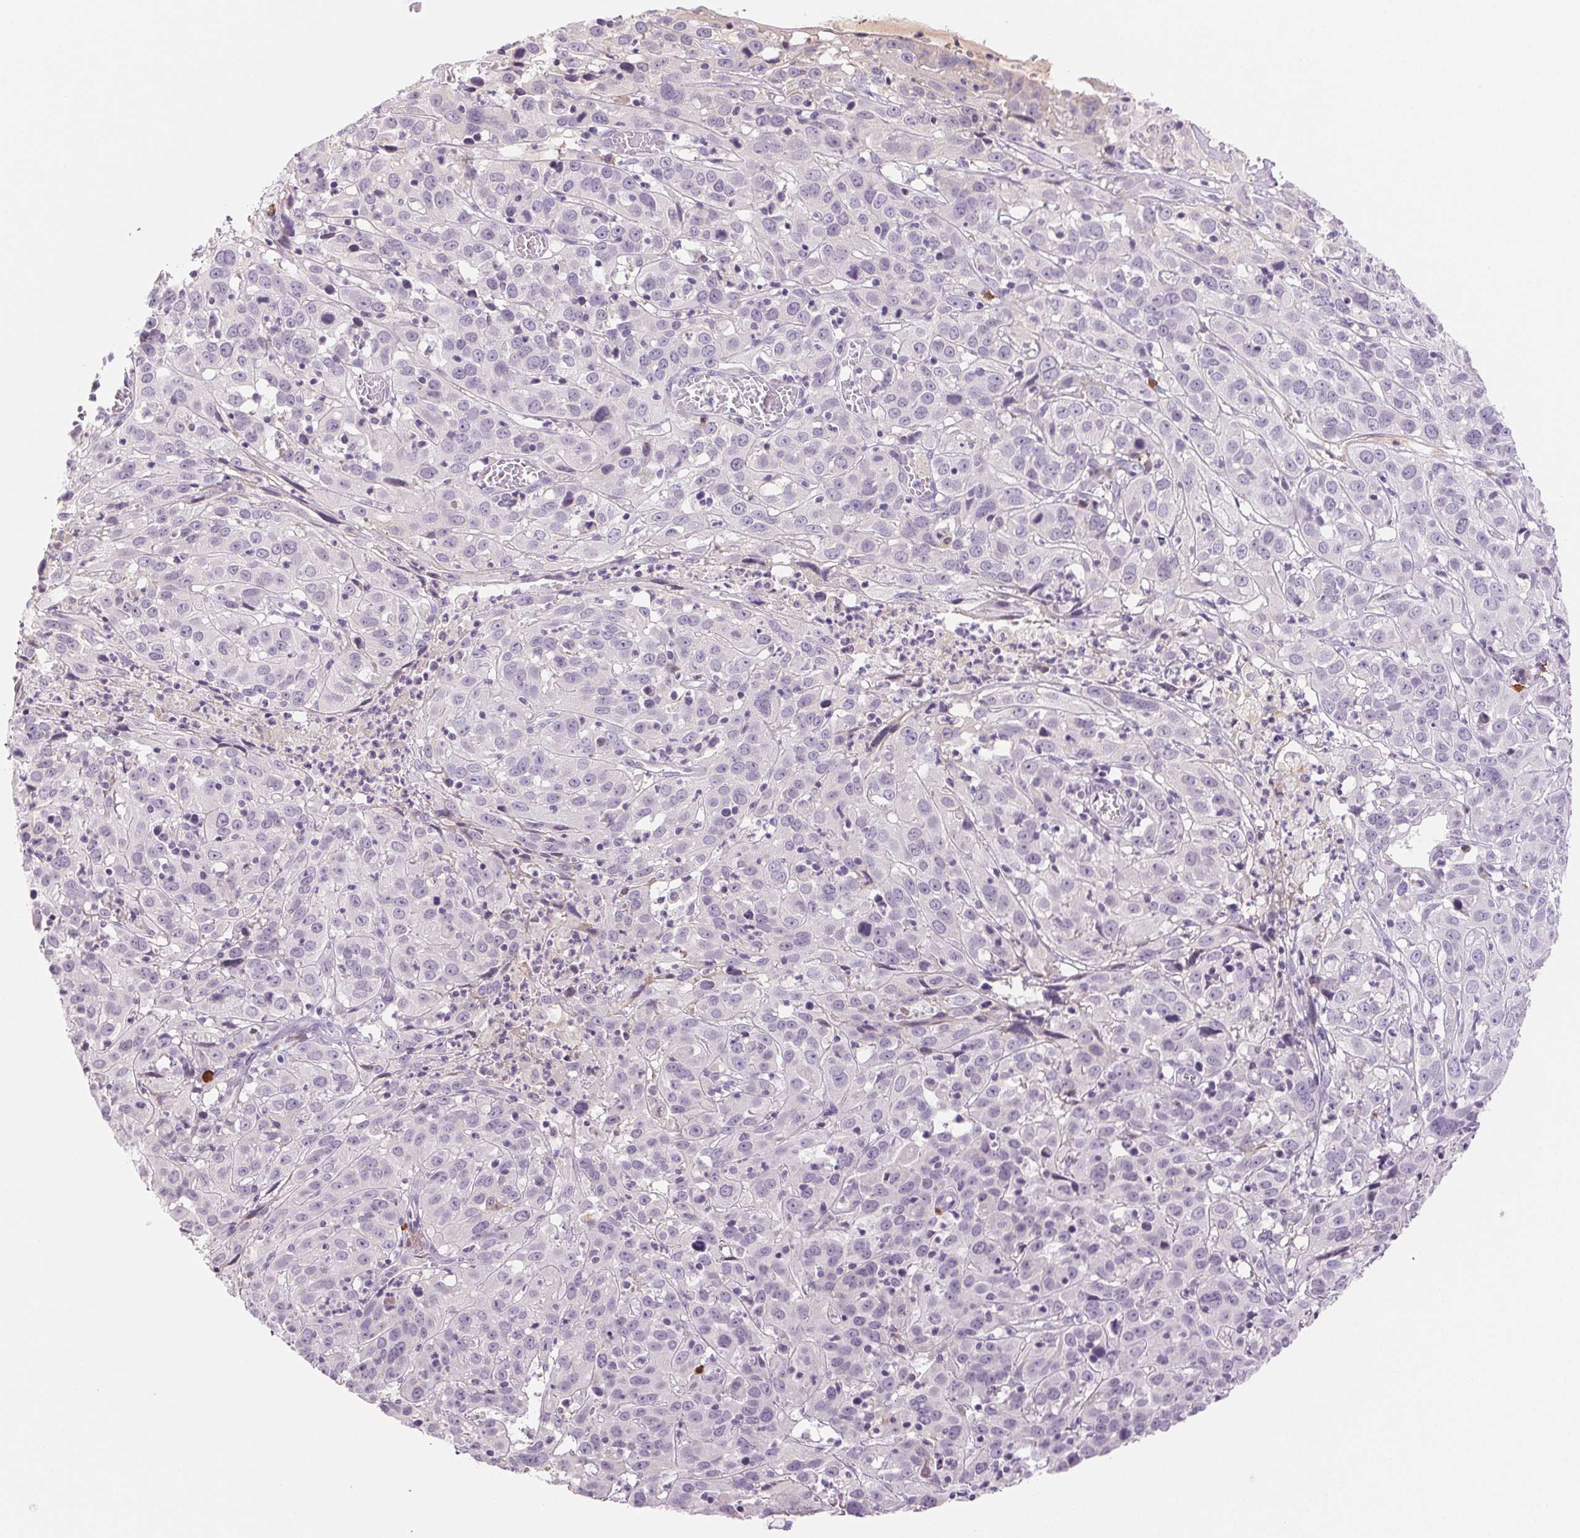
{"staining": {"intensity": "negative", "quantity": "none", "location": "none"}, "tissue": "cervical cancer", "cell_type": "Tumor cells", "image_type": "cancer", "snomed": [{"axis": "morphology", "description": "Squamous cell carcinoma, NOS"}, {"axis": "topography", "description": "Cervix"}], "caption": "The photomicrograph exhibits no significant staining in tumor cells of cervical cancer. (DAB (3,3'-diaminobenzidine) immunohistochemistry (IHC), high magnification).", "gene": "IFIT1B", "patient": {"sex": "female", "age": 32}}